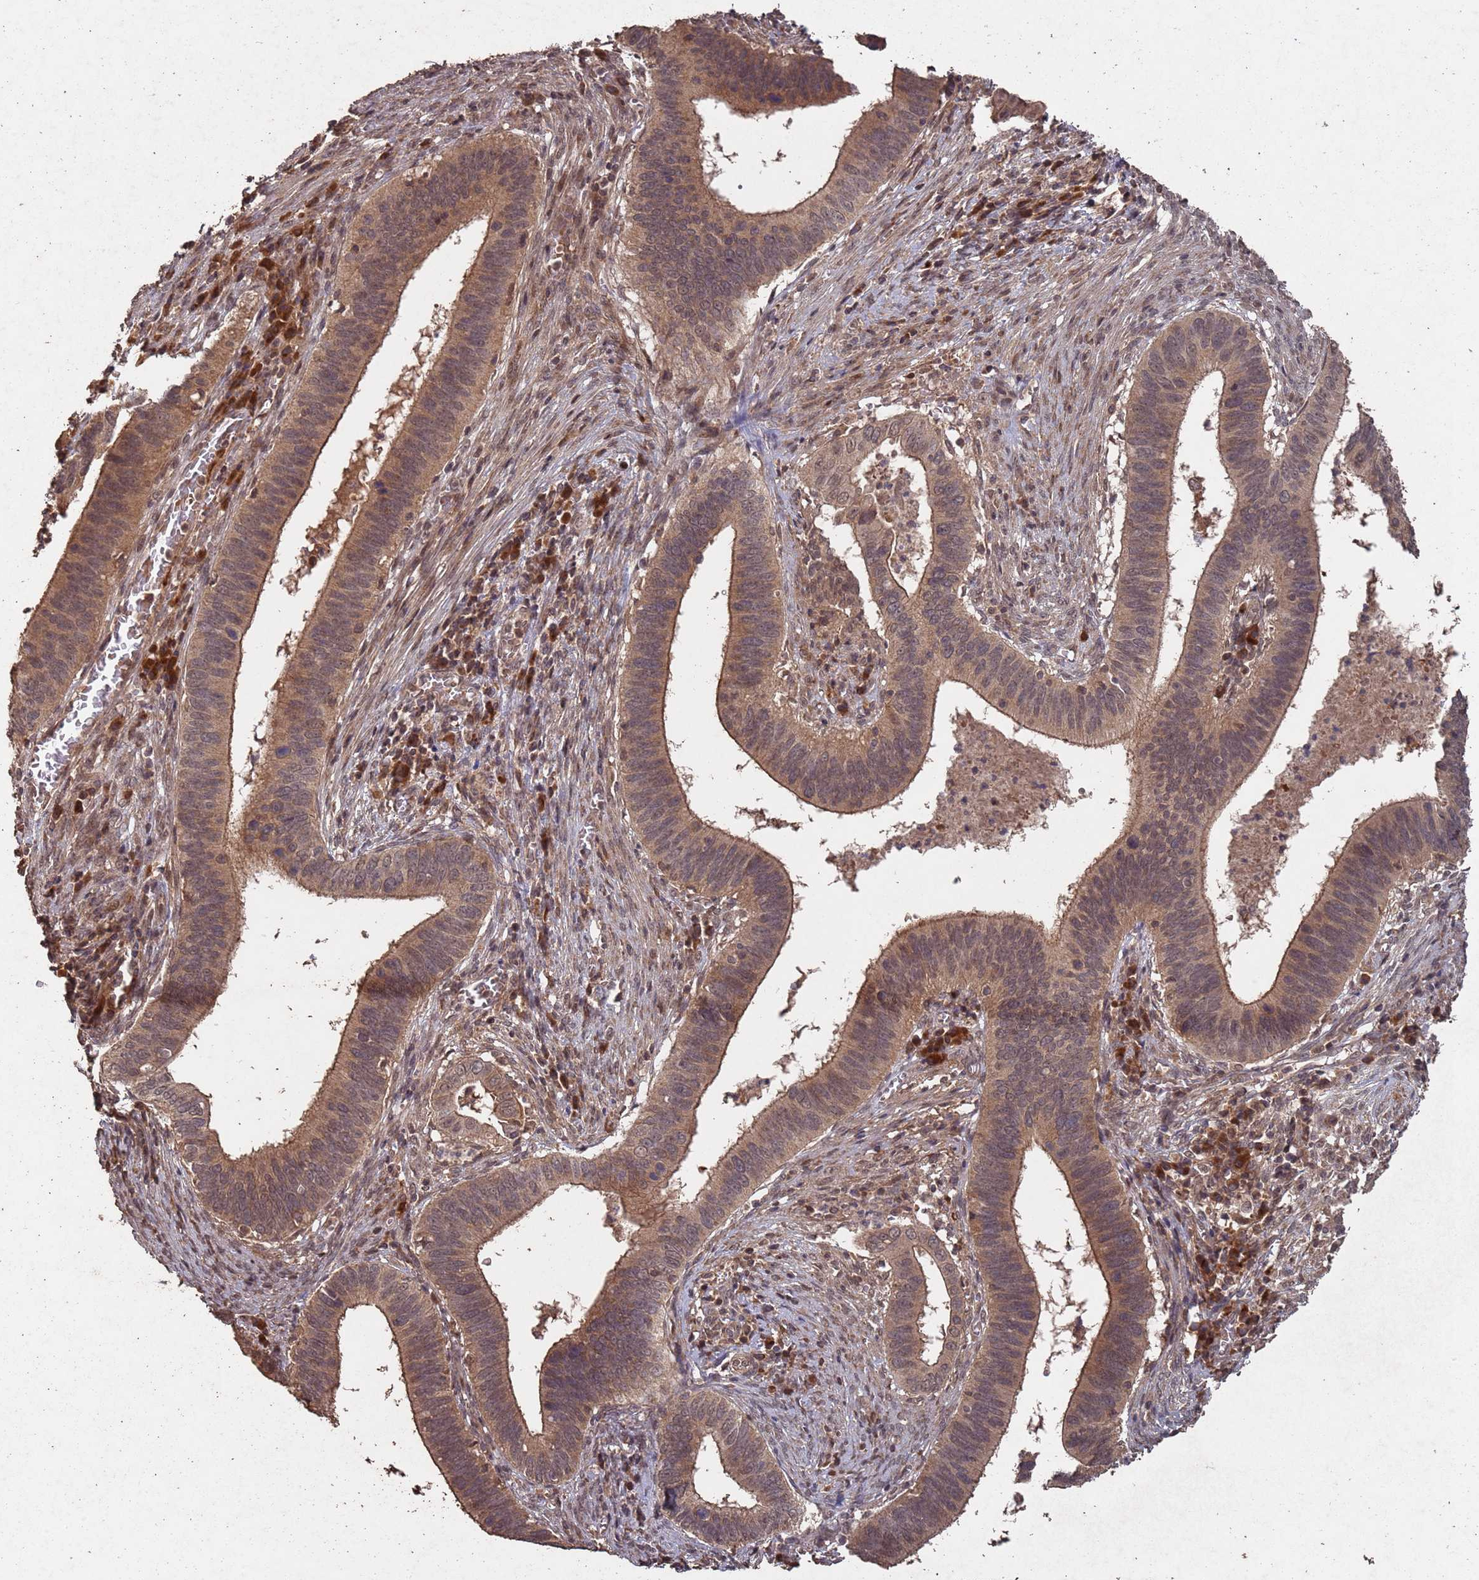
{"staining": {"intensity": "moderate", "quantity": ">75%", "location": "cytoplasmic/membranous,nuclear"}, "tissue": "cervical cancer", "cell_type": "Tumor cells", "image_type": "cancer", "snomed": [{"axis": "morphology", "description": "Adenocarcinoma, NOS"}, {"axis": "topography", "description": "Cervix"}], "caption": "Human cervical cancer stained with a brown dye reveals moderate cytoplasmic/membranous and nuclear positive positivity in approximately >75% of tumor cells.", "gene": "FRAT1", "patient": {"sex": "female", "age": 42}}